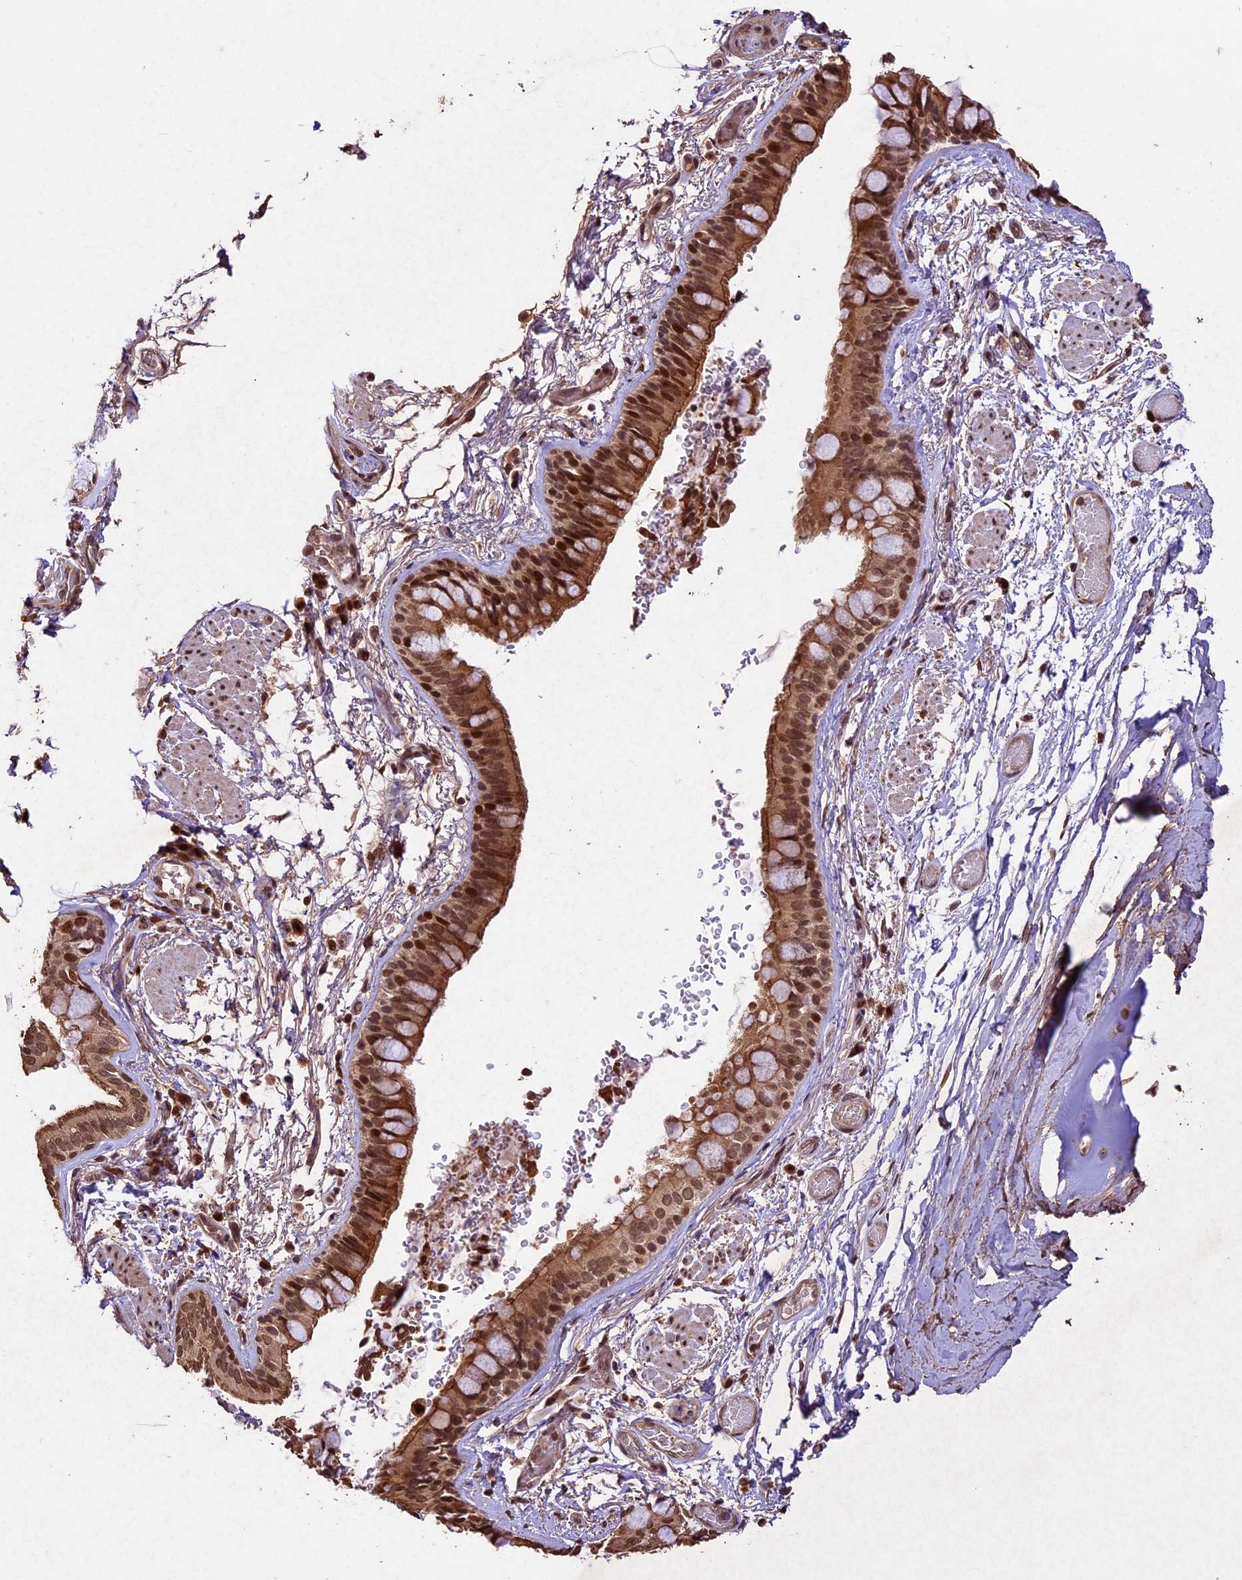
{"staining": {"intensity": "moderate", "quantity": ">75%", "location": "cytoplasmic/membranous,nuclear"}, "tissue": "bronchus", "cell_type": "Respiratory epithelial cells", "image_type": "normal", "snomed": [{"axis": "morphology", "description": "Normal tissue, NOS"}, {"axis": "topography", "description": "Cartilage tissue"}], "caption": "Respiratory epithelial cells reveal medium levels of moderate cytoplasmic/membranous,nuclear positivity in about >75% of cells in unremarkable human bronchus. Using DAB (brown) and hematoxylin (blue) stains, captured at high magnification using brightfield microscopy.", "gene": "CDKN2AIP", "patient": {"sex": "male", "age": 63}}